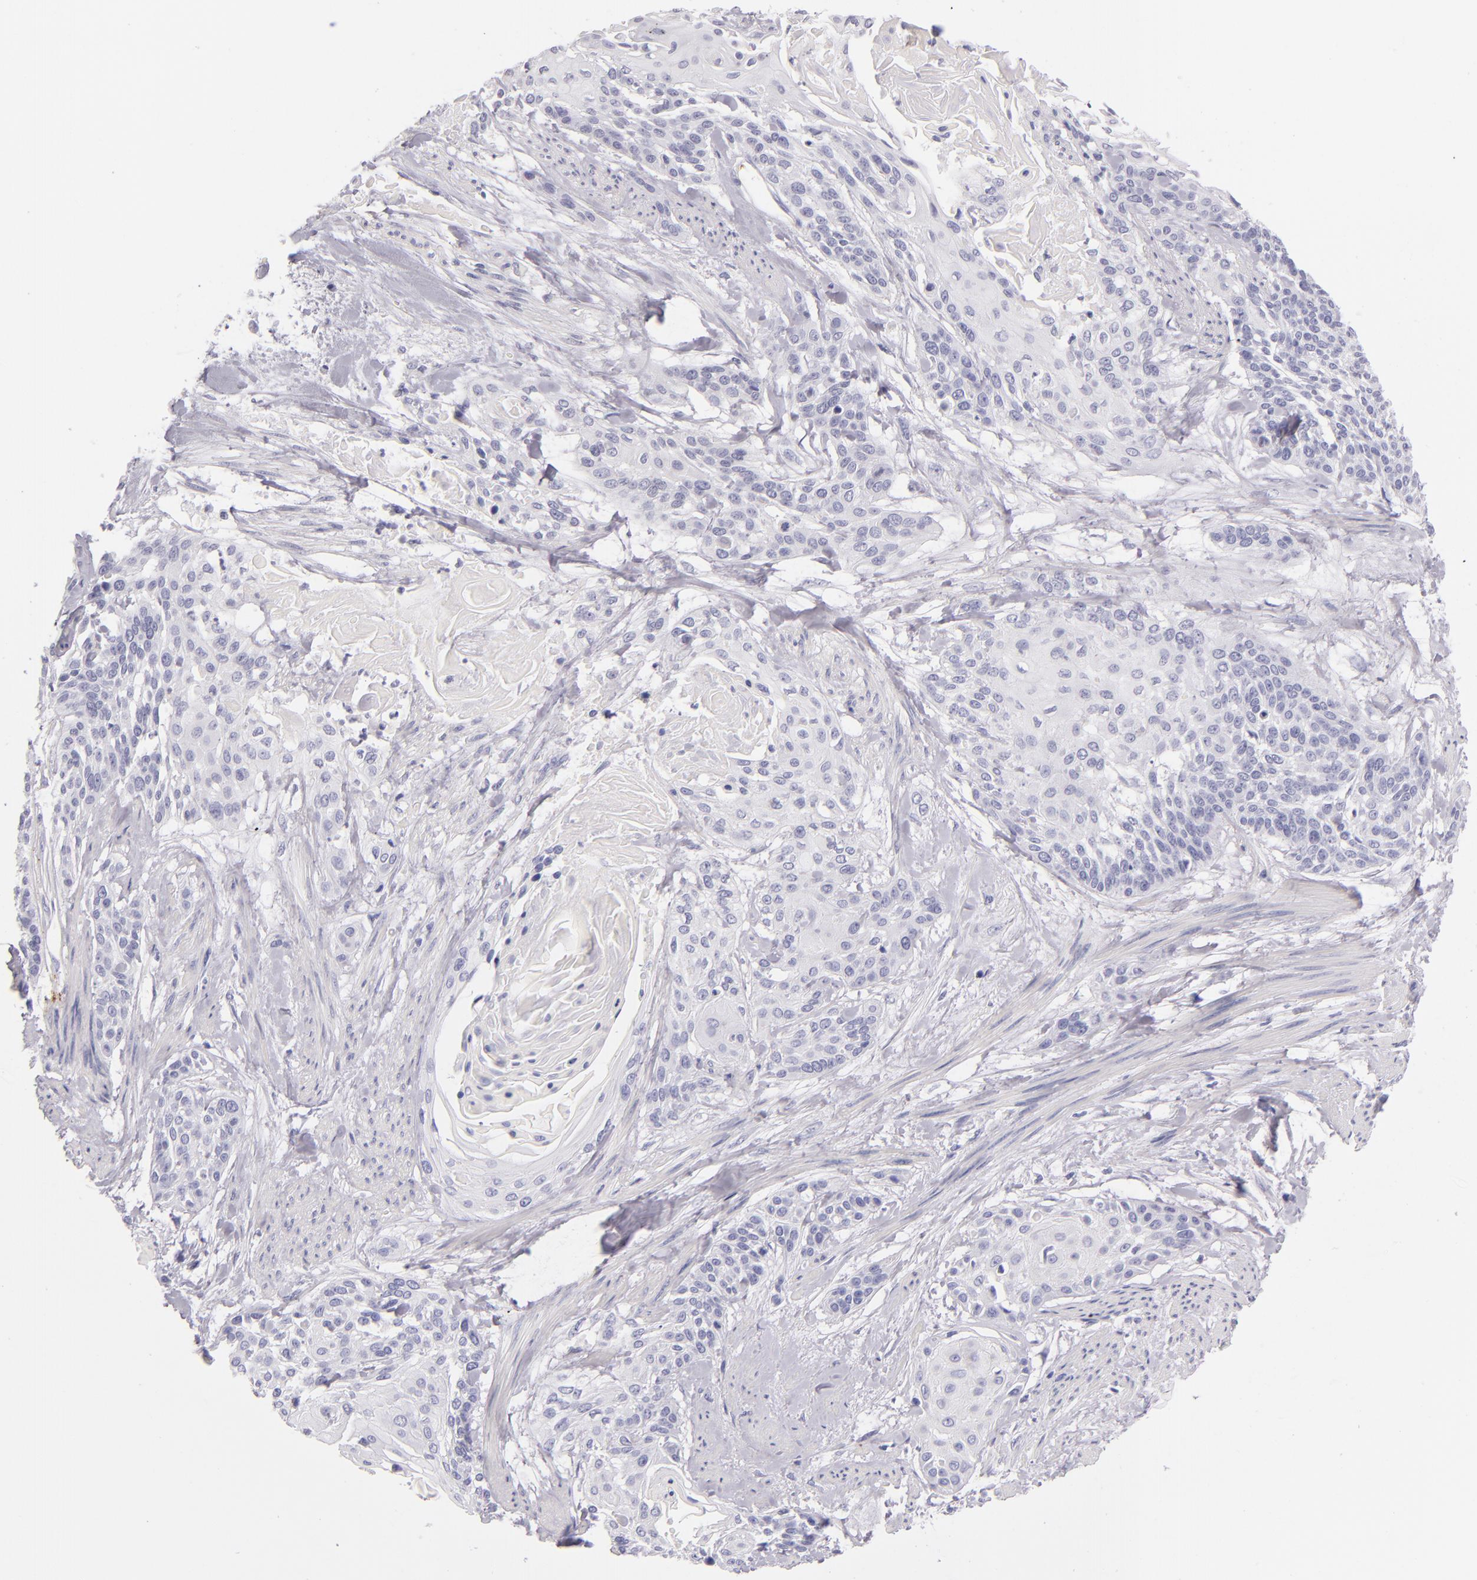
{"staining": {"intensity": "negative", "quantity": "none", "location": "none"}, "tissue": "cervical cancer", "cell_type": "Tumor cells", "image_type": "cancer", "snomed": [{"axis": "morphology", "description": "Squamous cell carcinoma, NOS"}, {"axis": "topography", "description": "Cervix"}], "caption": "Tumor cells show no significant expression in cervical squamous cell carcinoma. (Immunohistochemistry (ihc), brightfield microscopy, high magnification).", "gene": "GP1BA", "patient": {"sex": "female", "age": 57}}